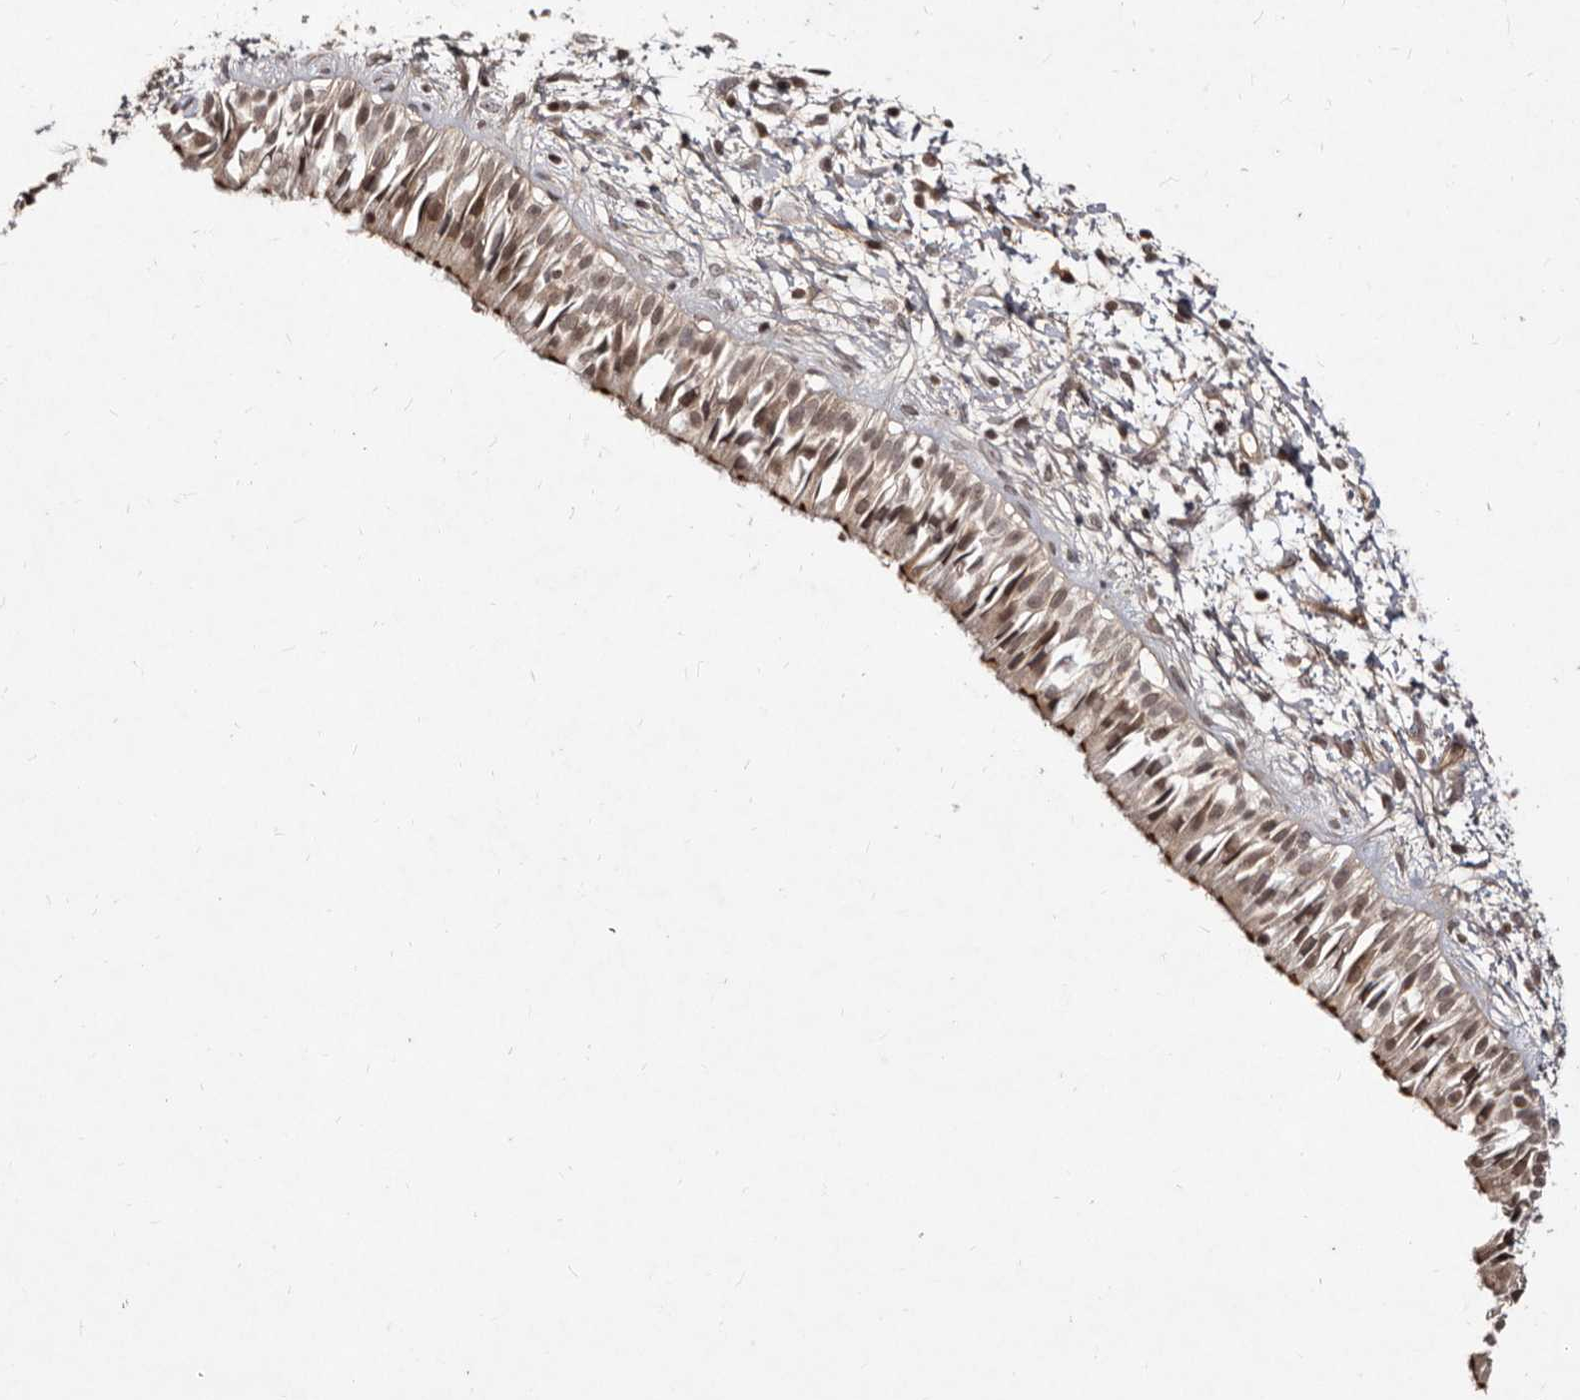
{"staining": {"intensity": "moderate", "quantity": ">75%", "location": "cytoplasmic/membranous,nuclear"}, "tissue": "nasopharynx", "cell_type": "Respiratory epithelial cells", "image_type": "normal", "snomed": [{"axis": "morphology", "description": "Normal tissue, NOS"}, {"axis": "topography", "description": "Nasopharynx"}], "caption": "Immunohistochemical staining of benign human nasopharynx displays >75% levels of moderate cytoplasmic/membranous,nuclear protein staining in approximately >75% of respiratory epithelial cells.", "gene": "LCORL", "patient": {"sex": "male", "age": 22}}